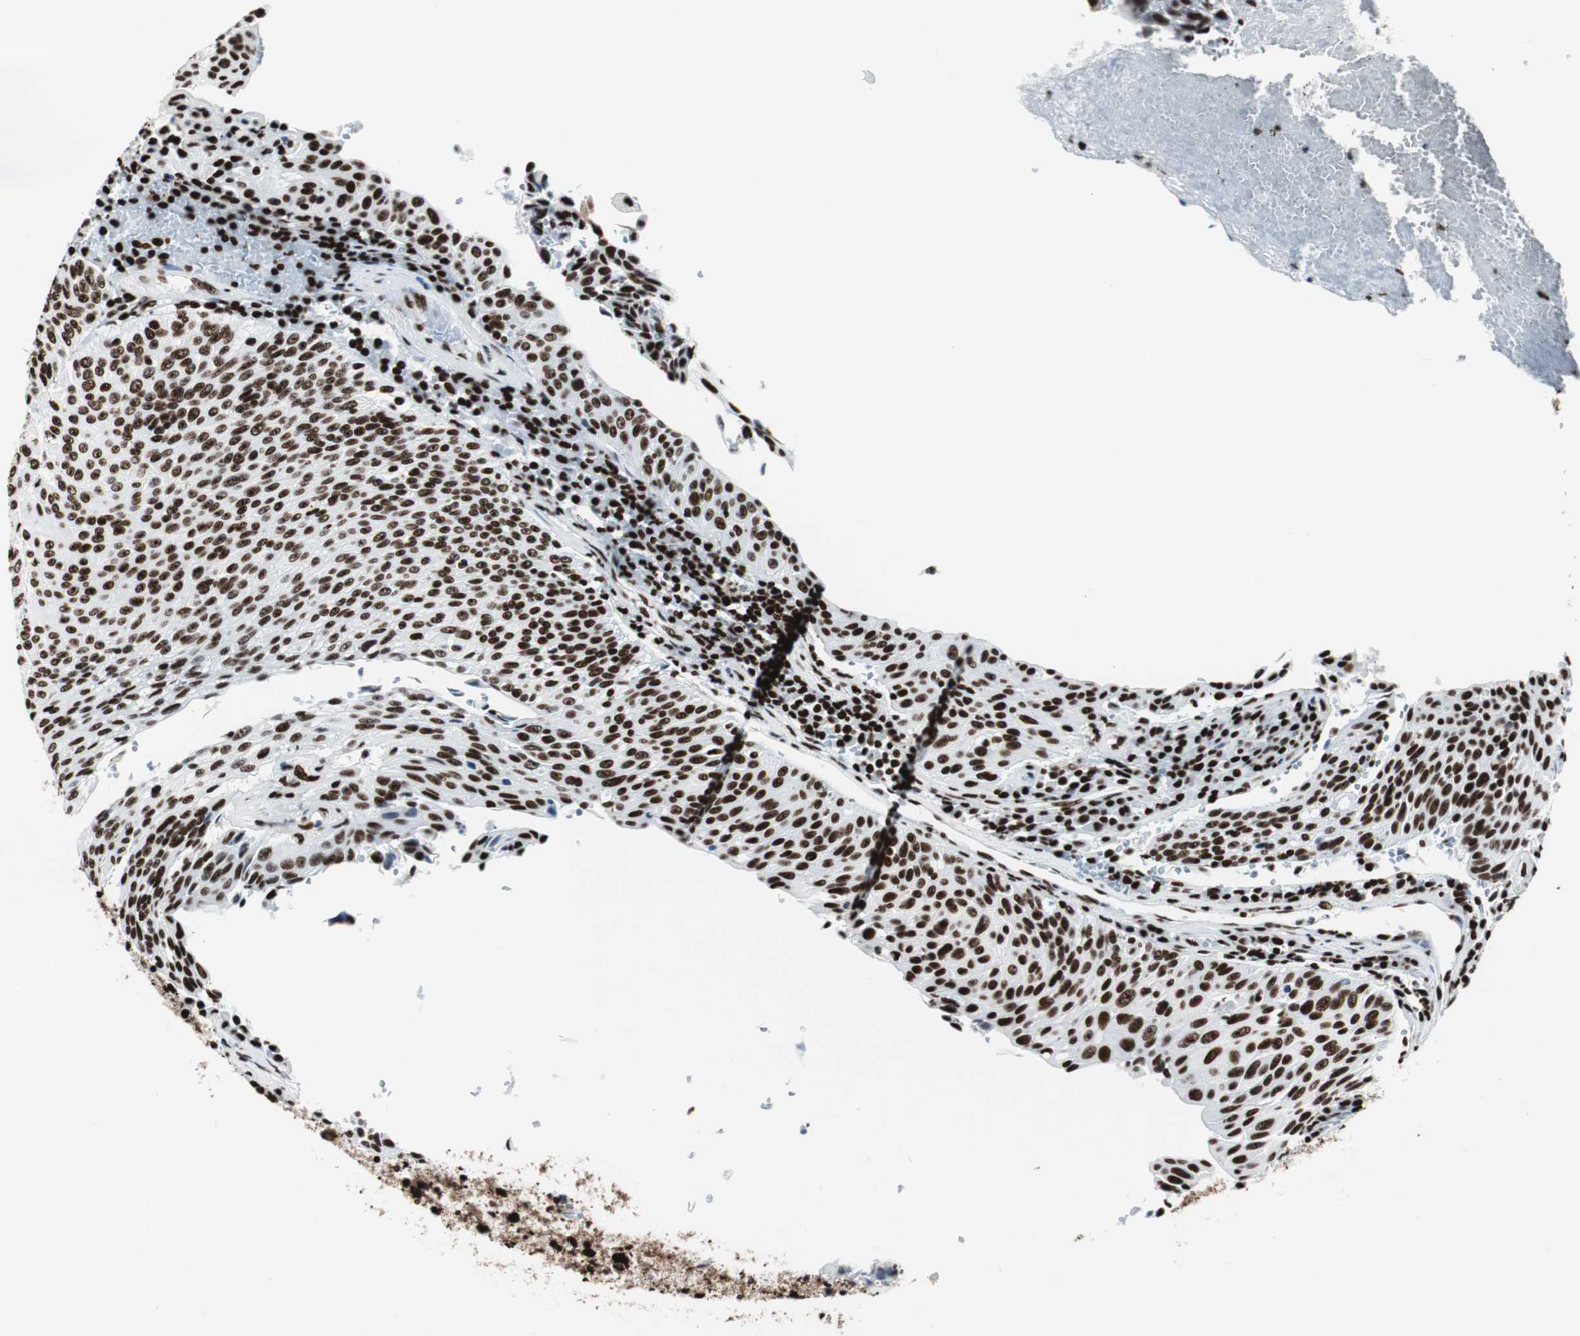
{"staining": {"intensity": "strong", "quantity": ">75%", "location": "nuclear"}, "tissue": "urothelial cancer", "cell_type": "Tumor cells", "image_type": "cancer", "snomed": [{"axis": "morphology", "description": "Urothelial carcinoma, High grade"}, {"axis": "topography", "description": "Urinary bladder"}], "caption": "Immunohistochemical staining of urothelial cancer displays high levels of strong nuclear positivity in about >75% of tumor cells.", "gene": "NCL", "patient": {"sex": "male", "age": 66}}